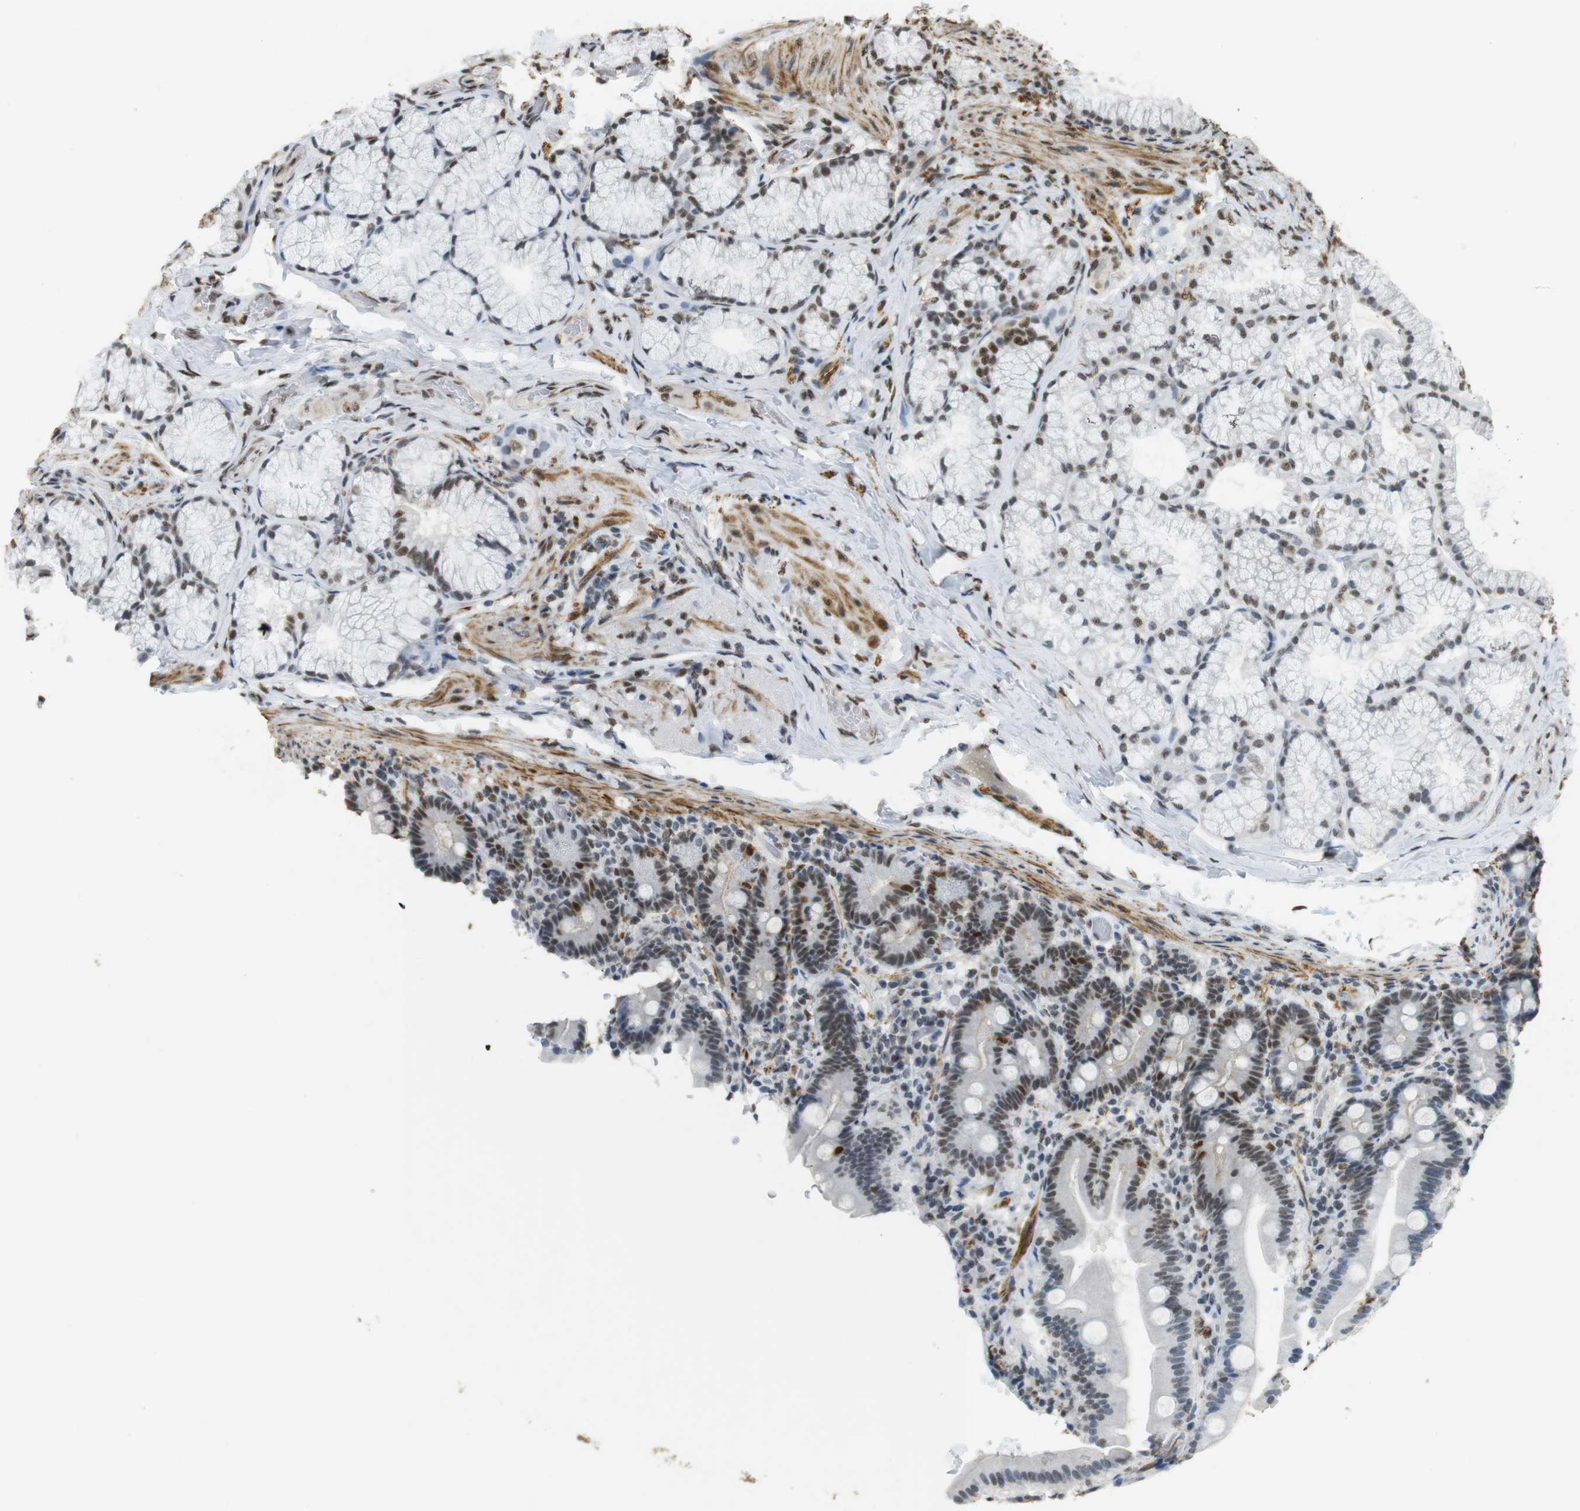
{"staining": {"intensity": "moderate", "quantity": ">75%", "location": "nuclear"}, "tissue": "duodenum", "cell_type": "Glandular cells", "image_type": "normal", "snomed": [{"axis": "morphology", "description": "Normal tissue, NOS"}, {"axis": "topography", "description": "Duodenum"}], "caption": "Unremarkable duodenum demonstrates moderate nuclear expression in approximately >75% of glandular cells.", "gene": "GATA4", "patient": {"sex": "male", "age": 54}}